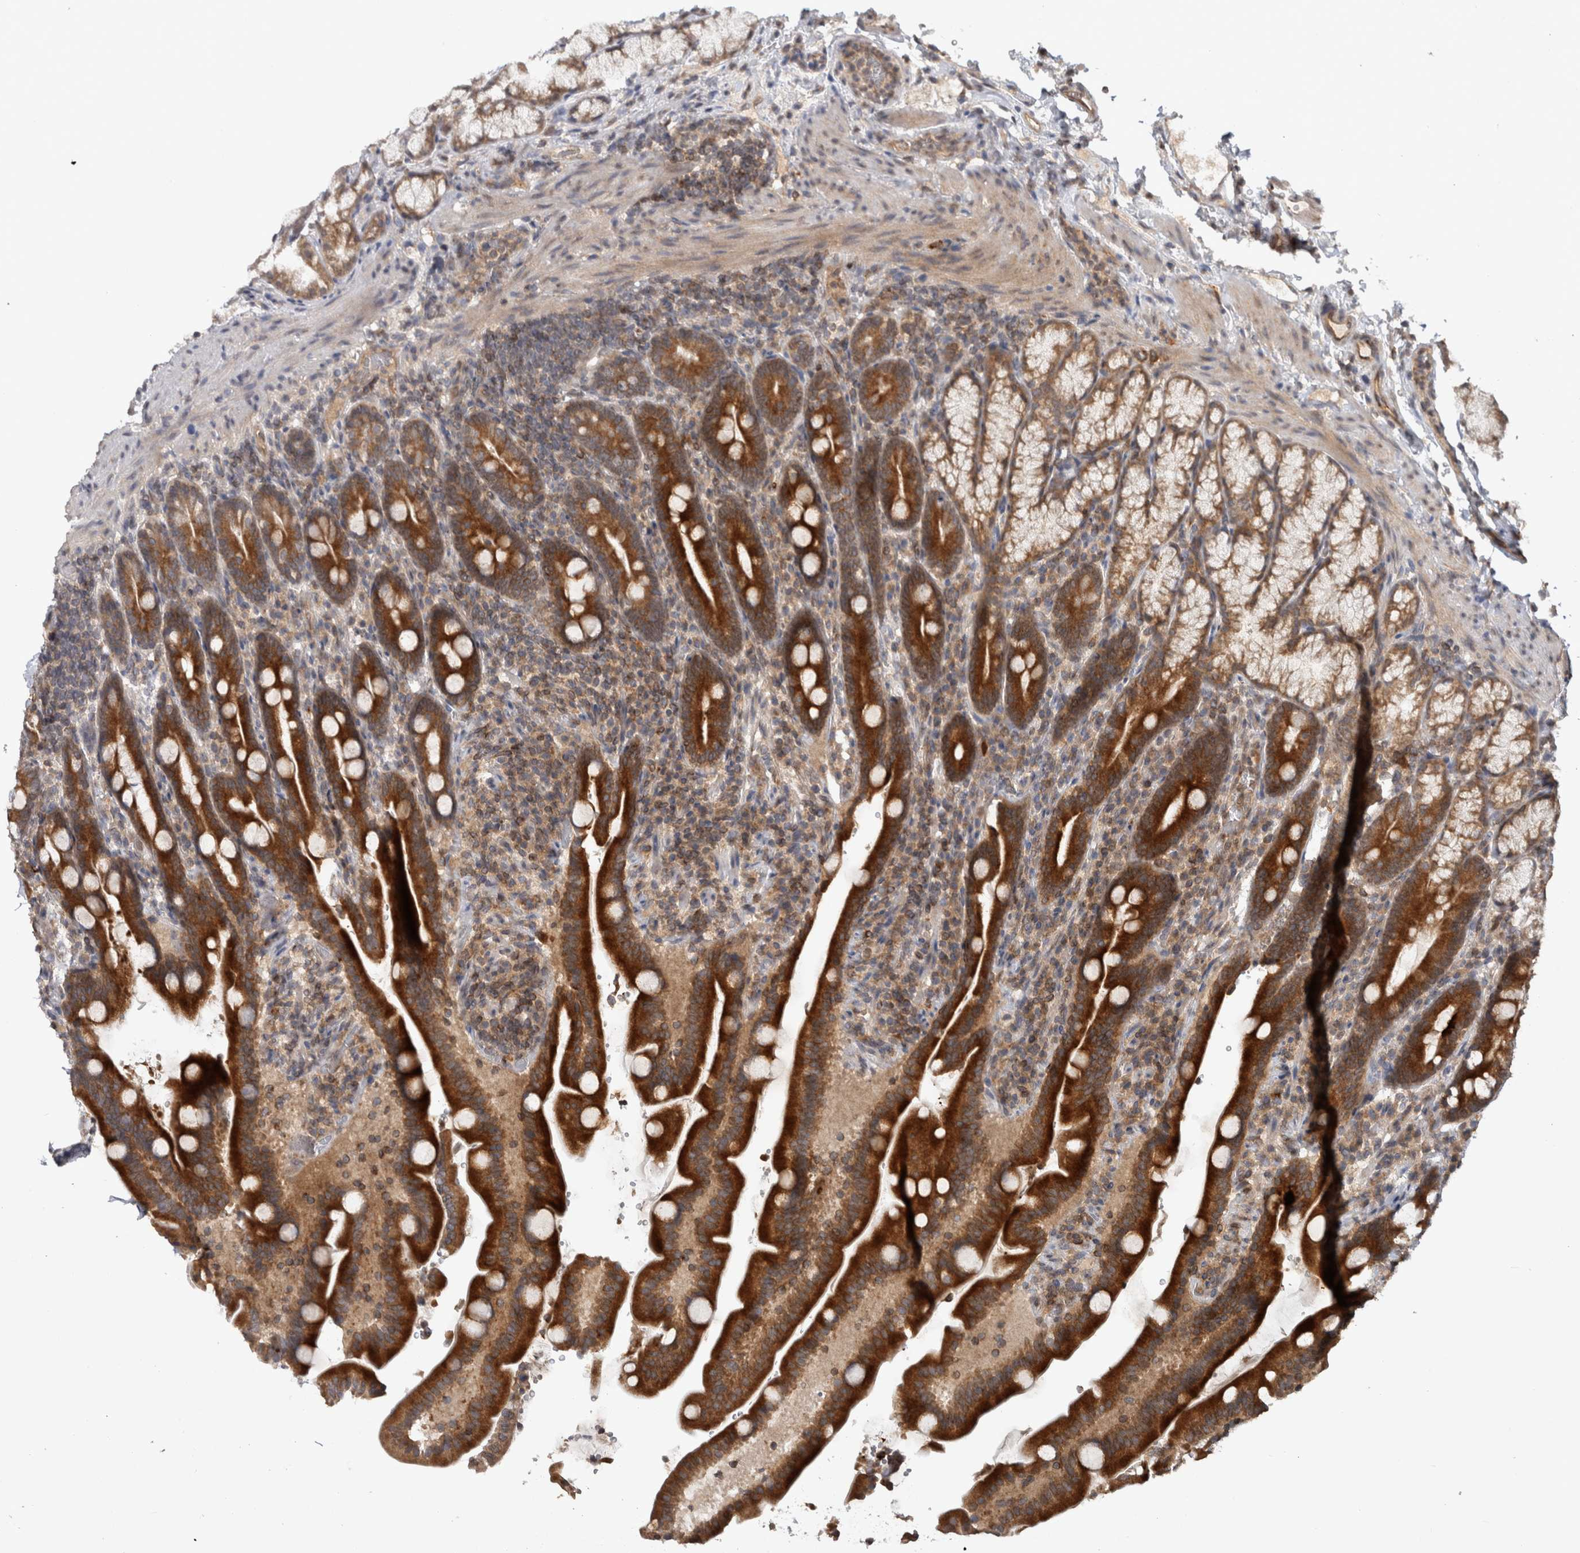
{"staining": {"intensity": "strong", "quantity": ">75%", "location": "cytoplasmic/membranous"}, "tissue": "duodenum", "cell_type": "Glandular cells", "image_type": "normal", "snomed": [{"axis": "morphology", "description": "Normal tissue, NOS"}, {"axis": "topography", "description": "Duodenum"}], "caption": "Duodenum stained for a protein (brown) shows strong cytoplasmic/membranous positive expression in about >75% of glandular cells.", "gene": "HMOX2", "patient": {"sex": "male", "age": 54}}